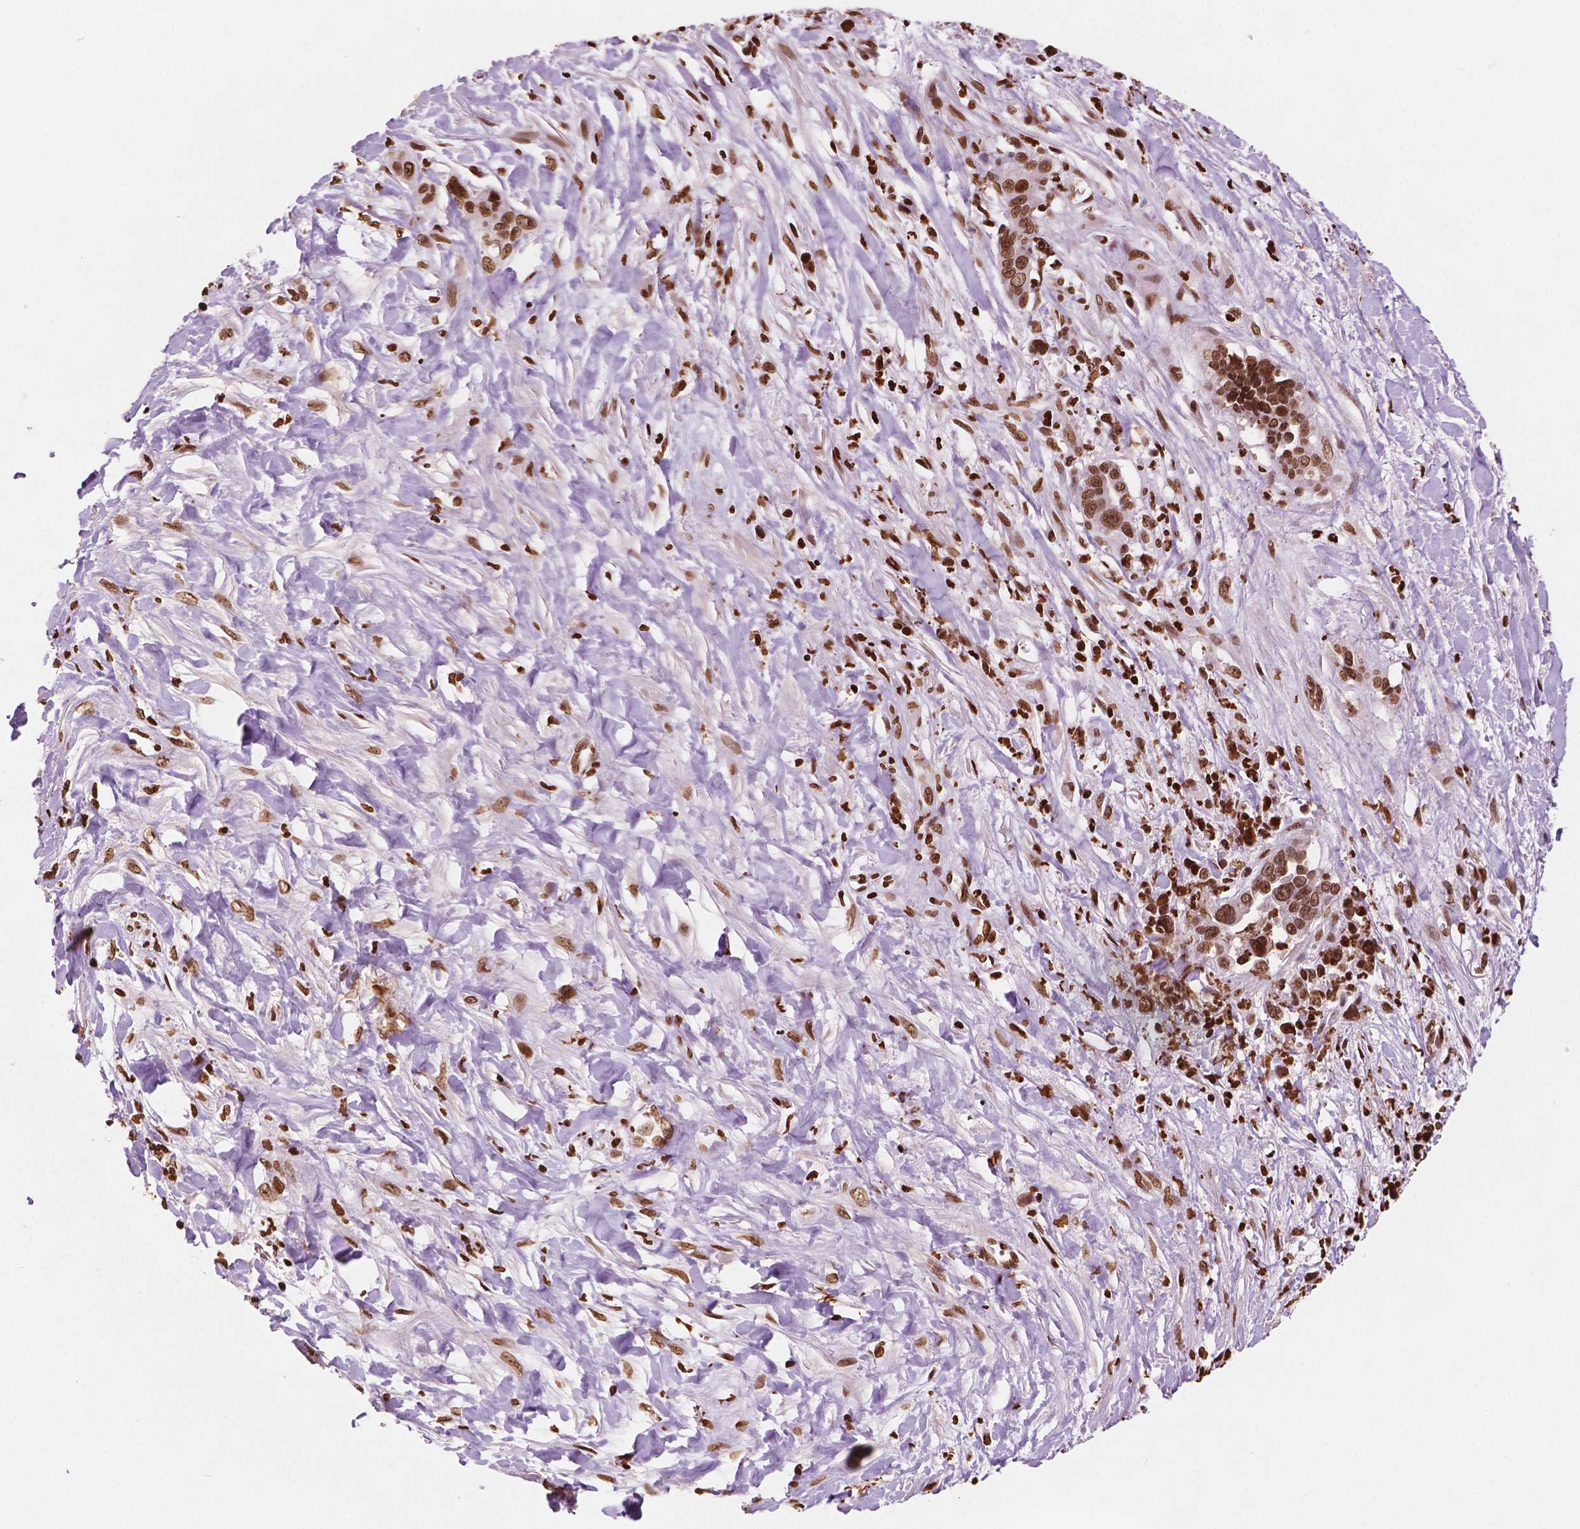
{"staining": {"intensity": "strong", "quantity": ">75%", "location": "nuclear"}, "tissue": "liver cancer", "cell_type": "Tumor cells", "image_type": "cancer", "snomed": [{"axis": "morphology", "description": "Cholangiocarcinoma"}, {"axis": "topography", "description": "Liver"}], "caption": "Protein staining of liver cancer tissue displays strong nuclear expression in approximately >75% of tumor cells.", "gene": "H3C7", "patient": {"sex": "female", "age": 79}}